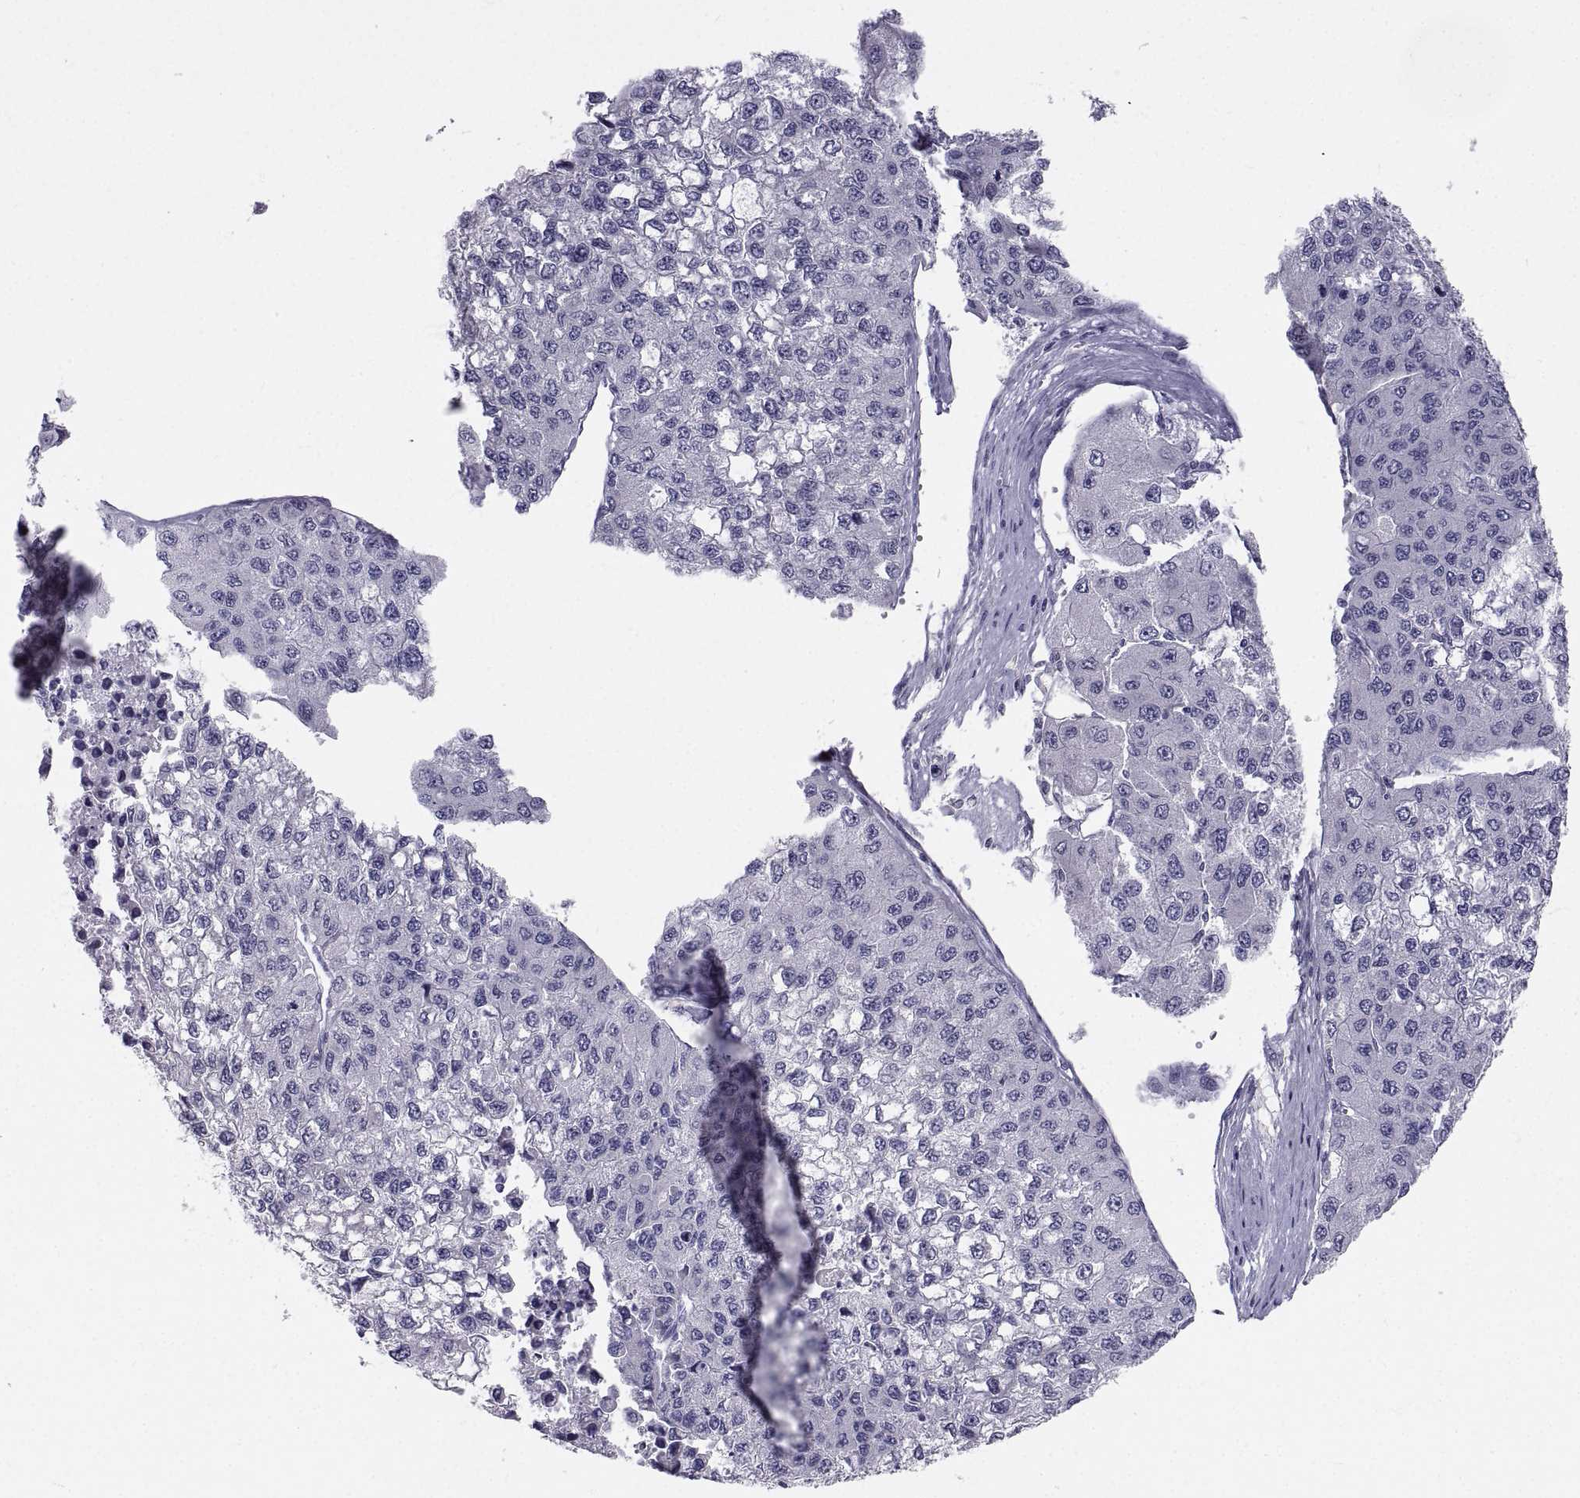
{"staining": {"intensity": "negative", "quantity": "none", "location": "none"}, "tissue": "liver cancer", "cell_type": "Tumor cells", "image_type": "cancer", "snomed": [{"axis": "morphology", "description": "Carcinoma, Hepatocellular, NOS"}, {"axis": "topography", "description": "Liver"}], "caption": "Liver hepatocellular carcinoma was stained to show a protein in brown. There is no significant positivity in tumor cells.", "gene": "ZNF185", "patient": {"sex": "female", "age": 66}}